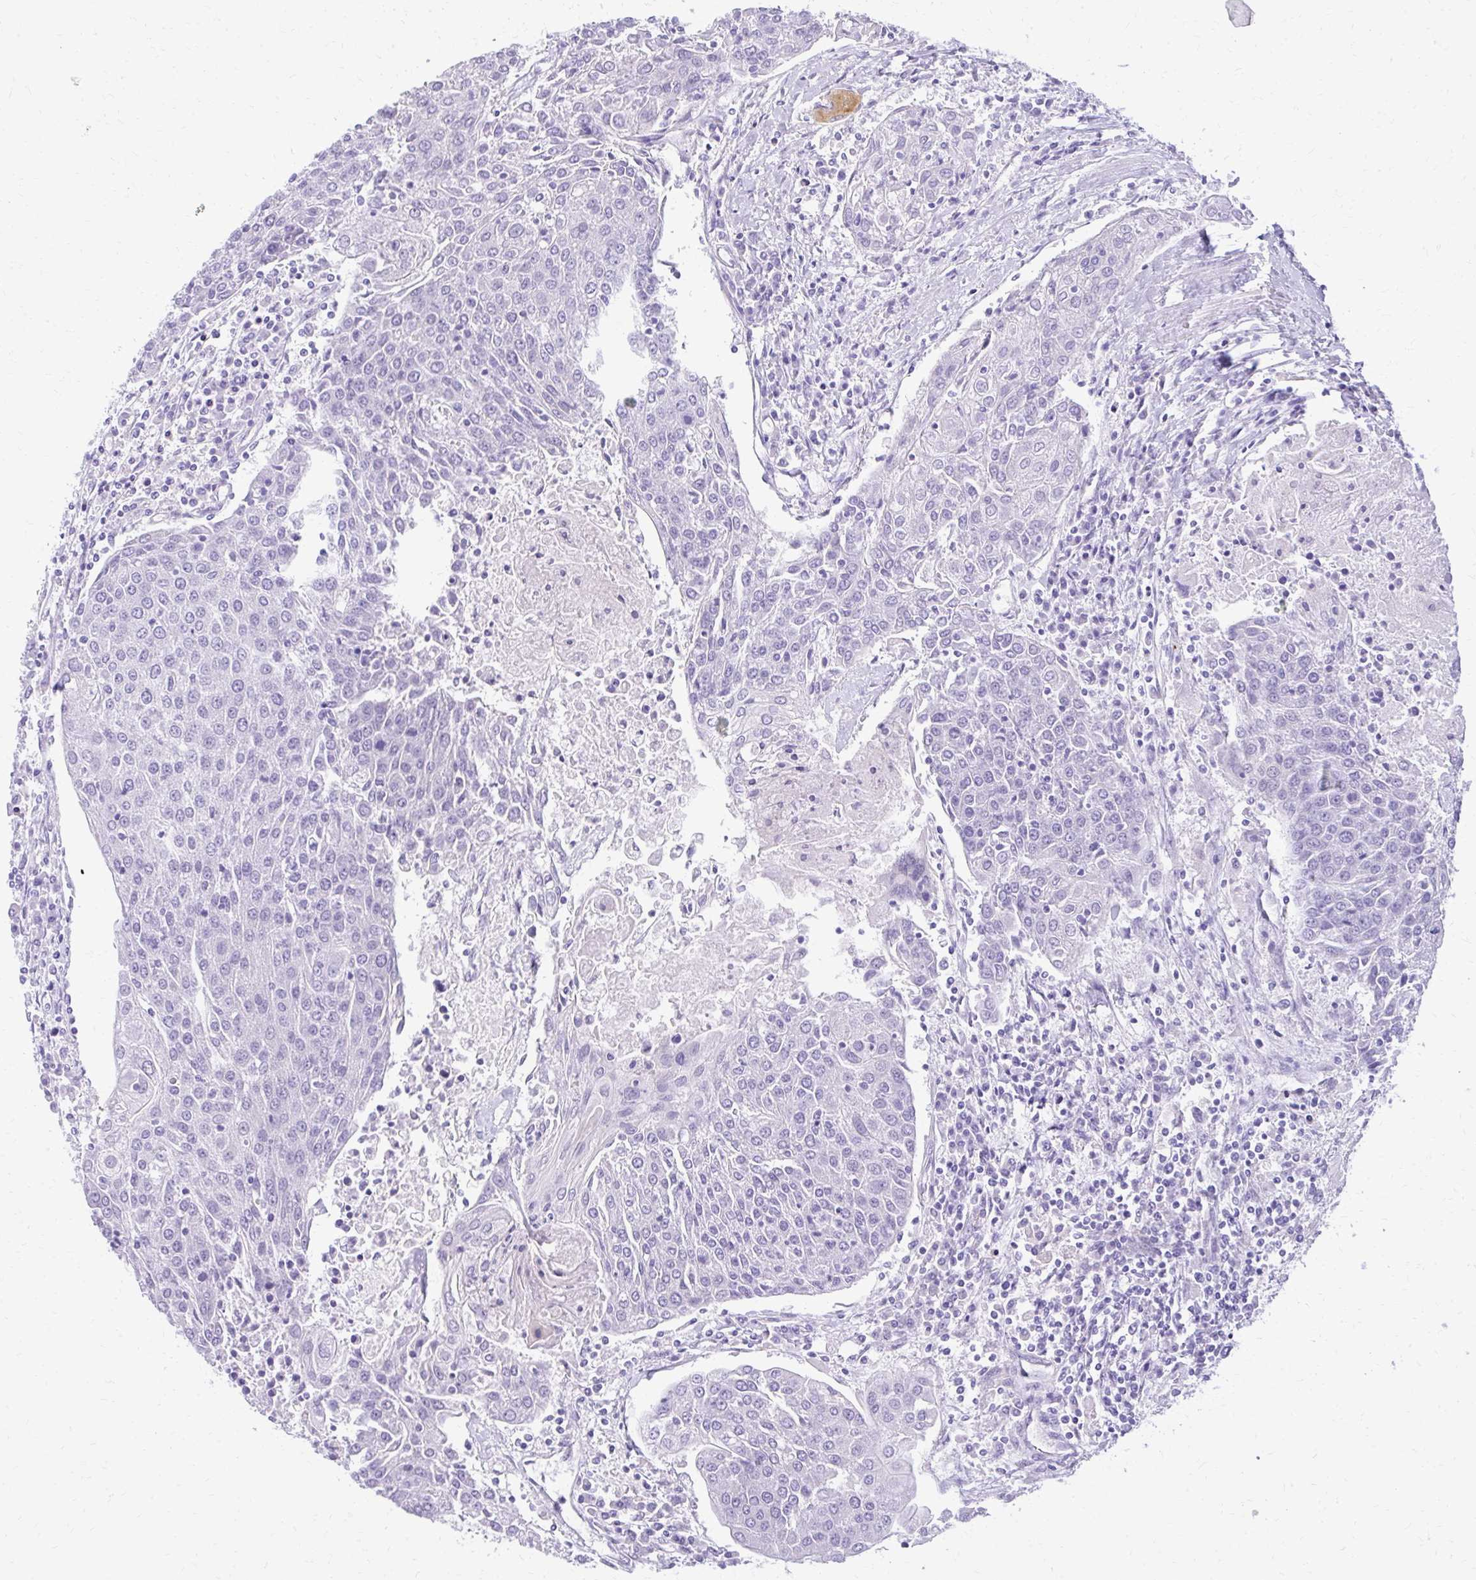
{"staining": {"intensity": "negative", "quantity": "none", "location": "none"}, "tissue": "urothelial cancer", "cell_type": "Tumor cells", "image_type": "cancer", "snomed": [{"axis": "morphology", "description": "Urothelial carcinoma, High grade"}, {"axis": "topography", "description": "Urinary bladder"}], "caption": "The histopathology image displays no staining of tumor cells in urothelial cancer. (Stains: DAB (3,3'-diaminobenzidine) IHC with hematoxylin counter stain, Microscopy: brightfield microscopy at high magnification).", "gene": "PRAP1", "patient": {"sex": "female", "age": 85}}